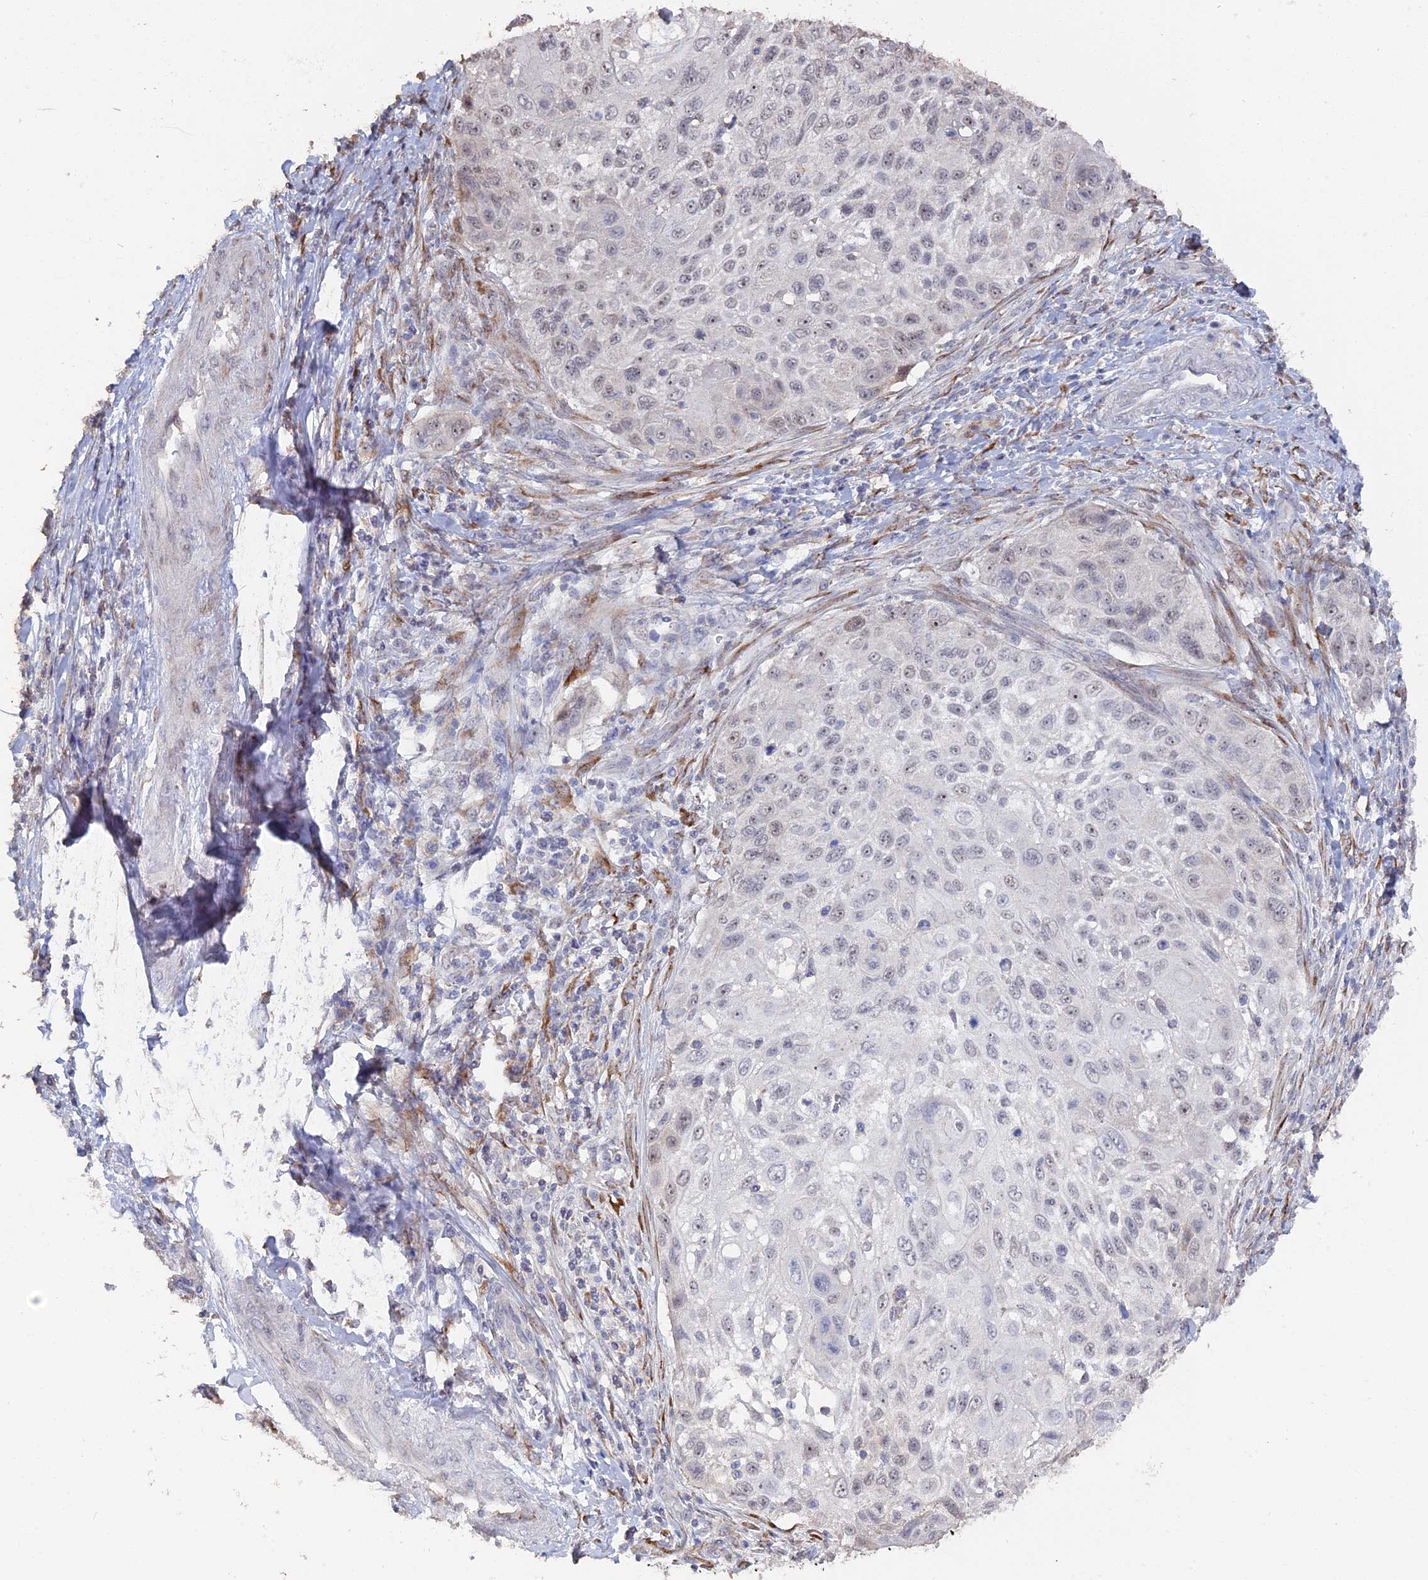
{"staining": {"intensity": "weak", "quantity": "25%-75%", "location": "nuclear"}, "tissue": "cervical cancer", "cell_type": "Tumor cells", "image_type": "cancer", "snomed": [{"axis": "morphology", "description": "Squamous cell carcinoma, NOS"}, {"axis": "topography", "description": "Cervix"}], "caption": "This image exhibits cervical cancer stained with immunohistochemistry (IHC) to label a protein in brown. The nuclear of tumor cells show weak positivity for the protein. Nuclei are counter-stained blue.", "gene": "SEMG2", "patient": {"sex": "female", "age": 70}}